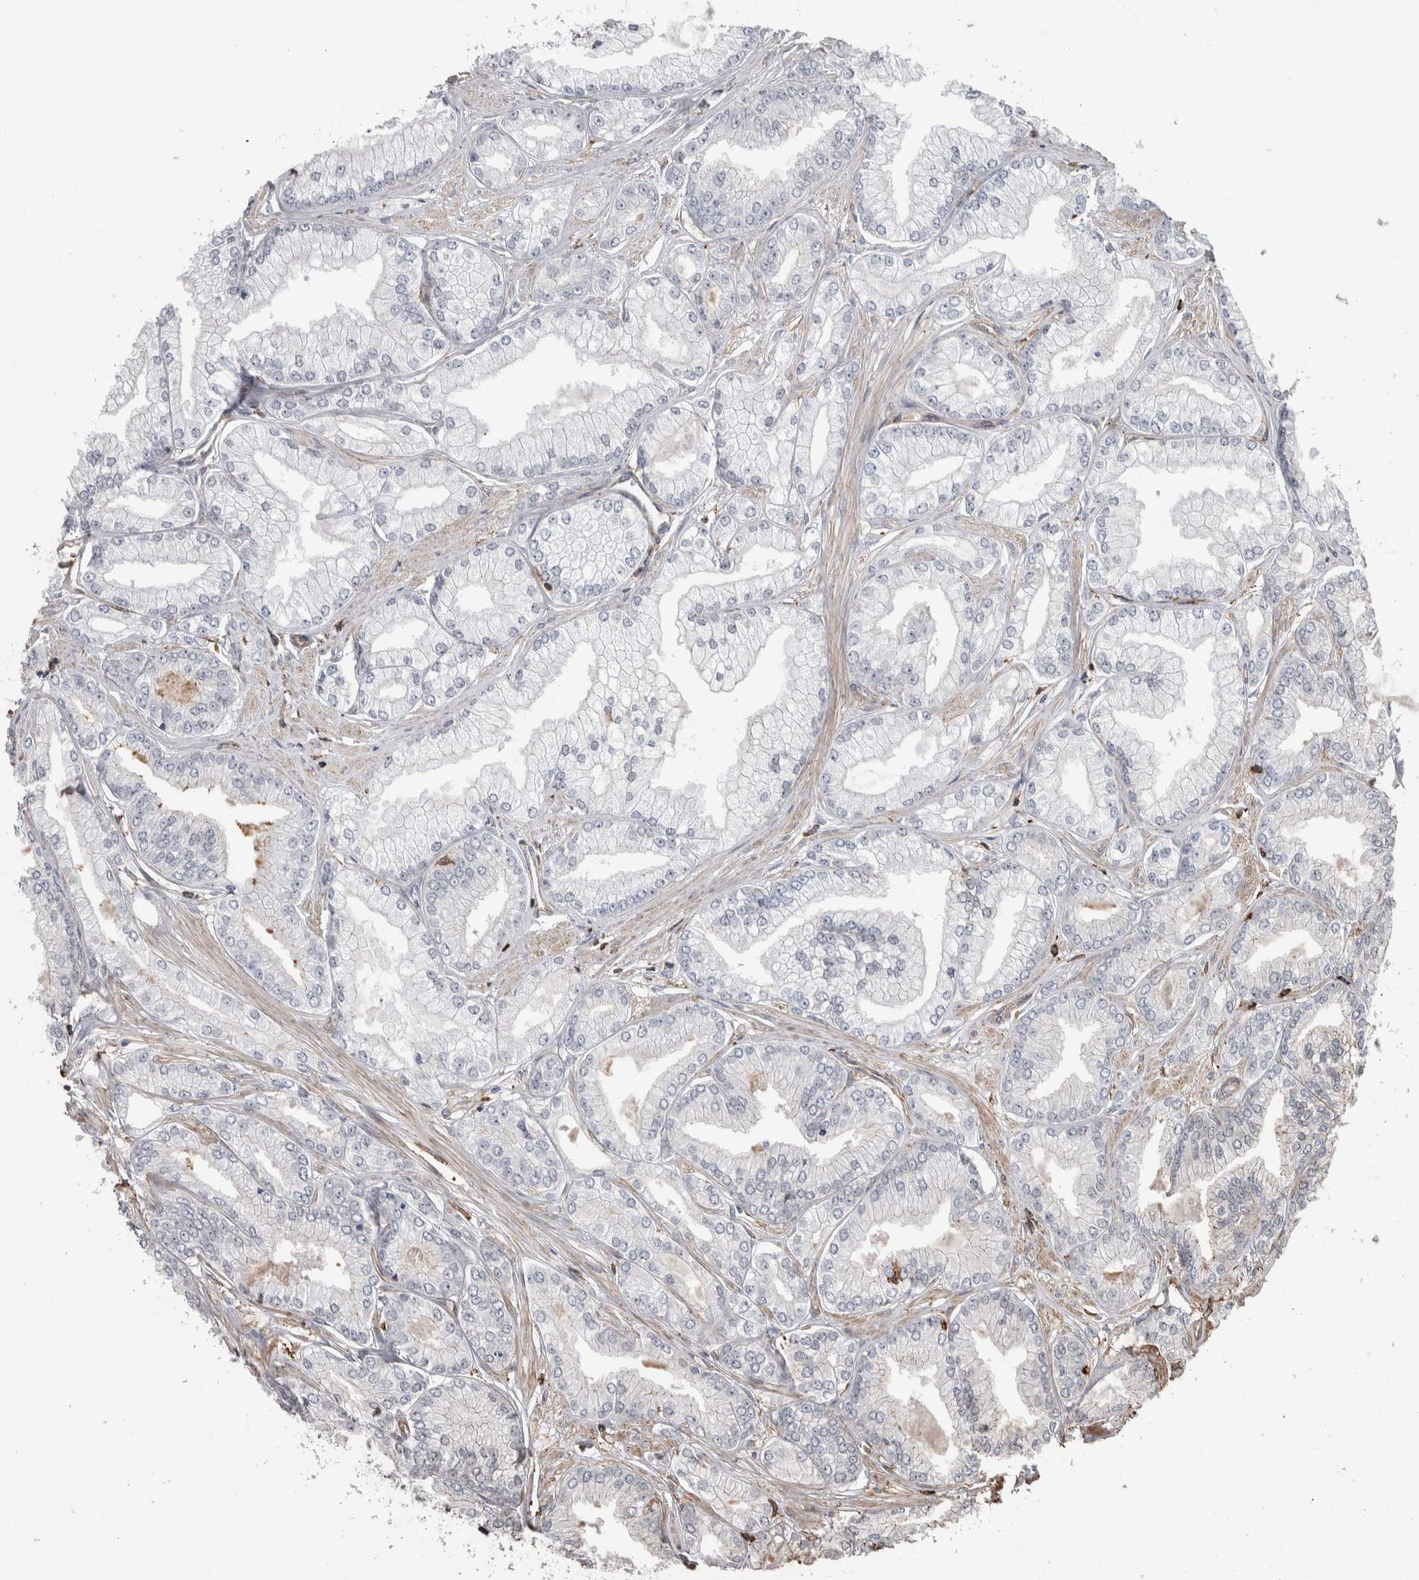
{"staining": {"intensity": "negative", "quantity": "none", "location": "none"}, "tissue": "prostate cancer", "cell_type": "Tumor cells", "image_type": "cancer", "snomed": [{"axis": "morphology", "description": "Adenocarcinoma, Low grade"}, {"axis": "topography", "description": "Prostate"}], "caption": "High magnification brightfield microscopy of low-grade adenocarcinoma (prostate) stained with DAB (3,3'-diaminobenzidine) (brown) and counterstained with hematoxylin (blue): tumor cells show no significant staining.", "gene": "ENPP2", "patient": {"sex": "male", "age": 52}}